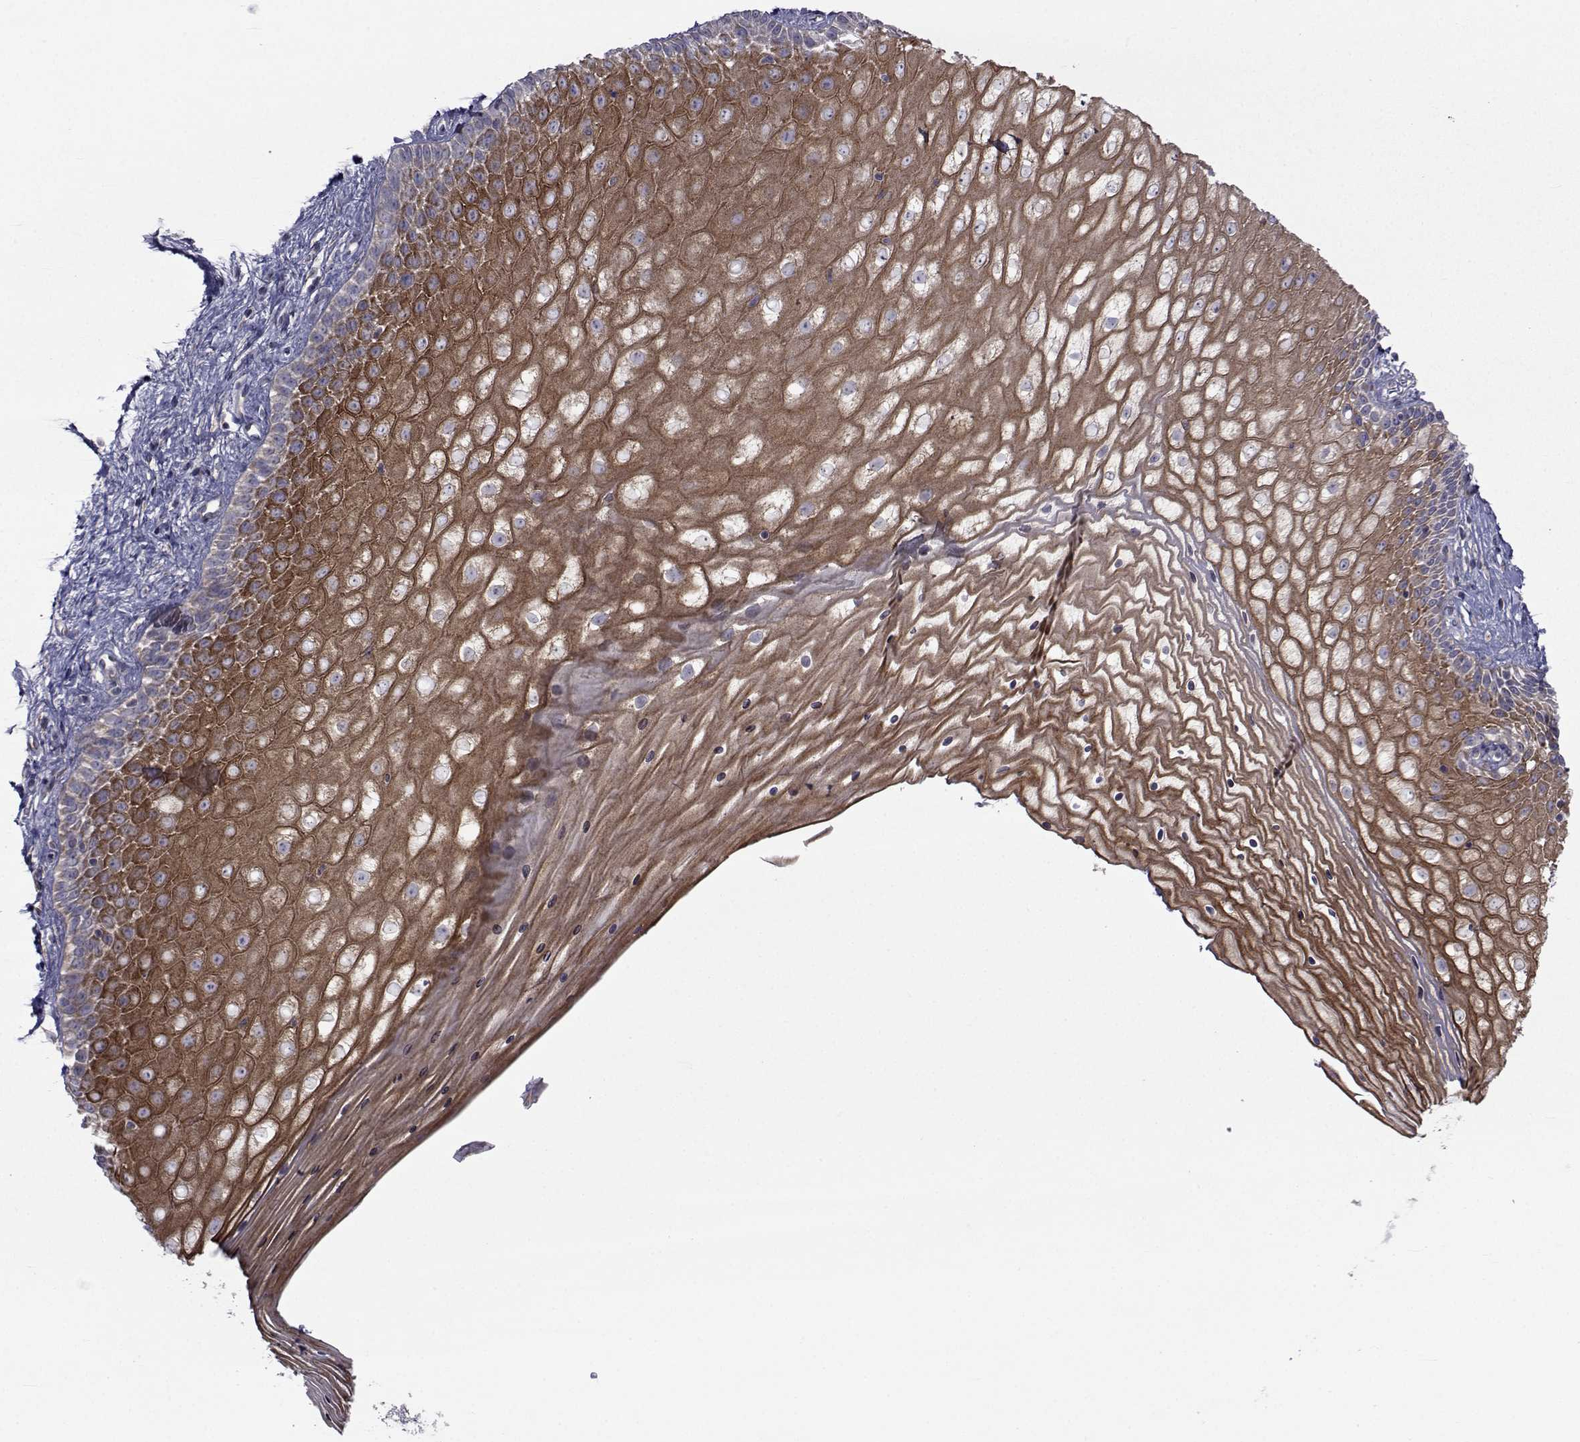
{"staining": {"intensity": "moderate", "quantity": "25%-75%", "location": "cytoplasmic/membranous"}, "tissue": "vagina", "cell_type": "Squamous epithelial cells", "image_type": "normal", "snomed": [{"axis": "morphology", "description": "Normal tissue, NOS"}, {"axis": "topography", "description": "Vagina"}], "caption": "An immunohistochemistry (IHC) micrograph of benign tissue is shown. Protein staining in brown shows moderate cytoplasmic/membranous positivity in vagina within squamous epithelial cells. (Stains: DAB (3,3'-diaminobenzidine) in brown, nuclei in blue, Microscopy: brightfield microscopy at high magnification).", "gene": "CFAP74", "patient": {"sex": "female", "age": 47}}